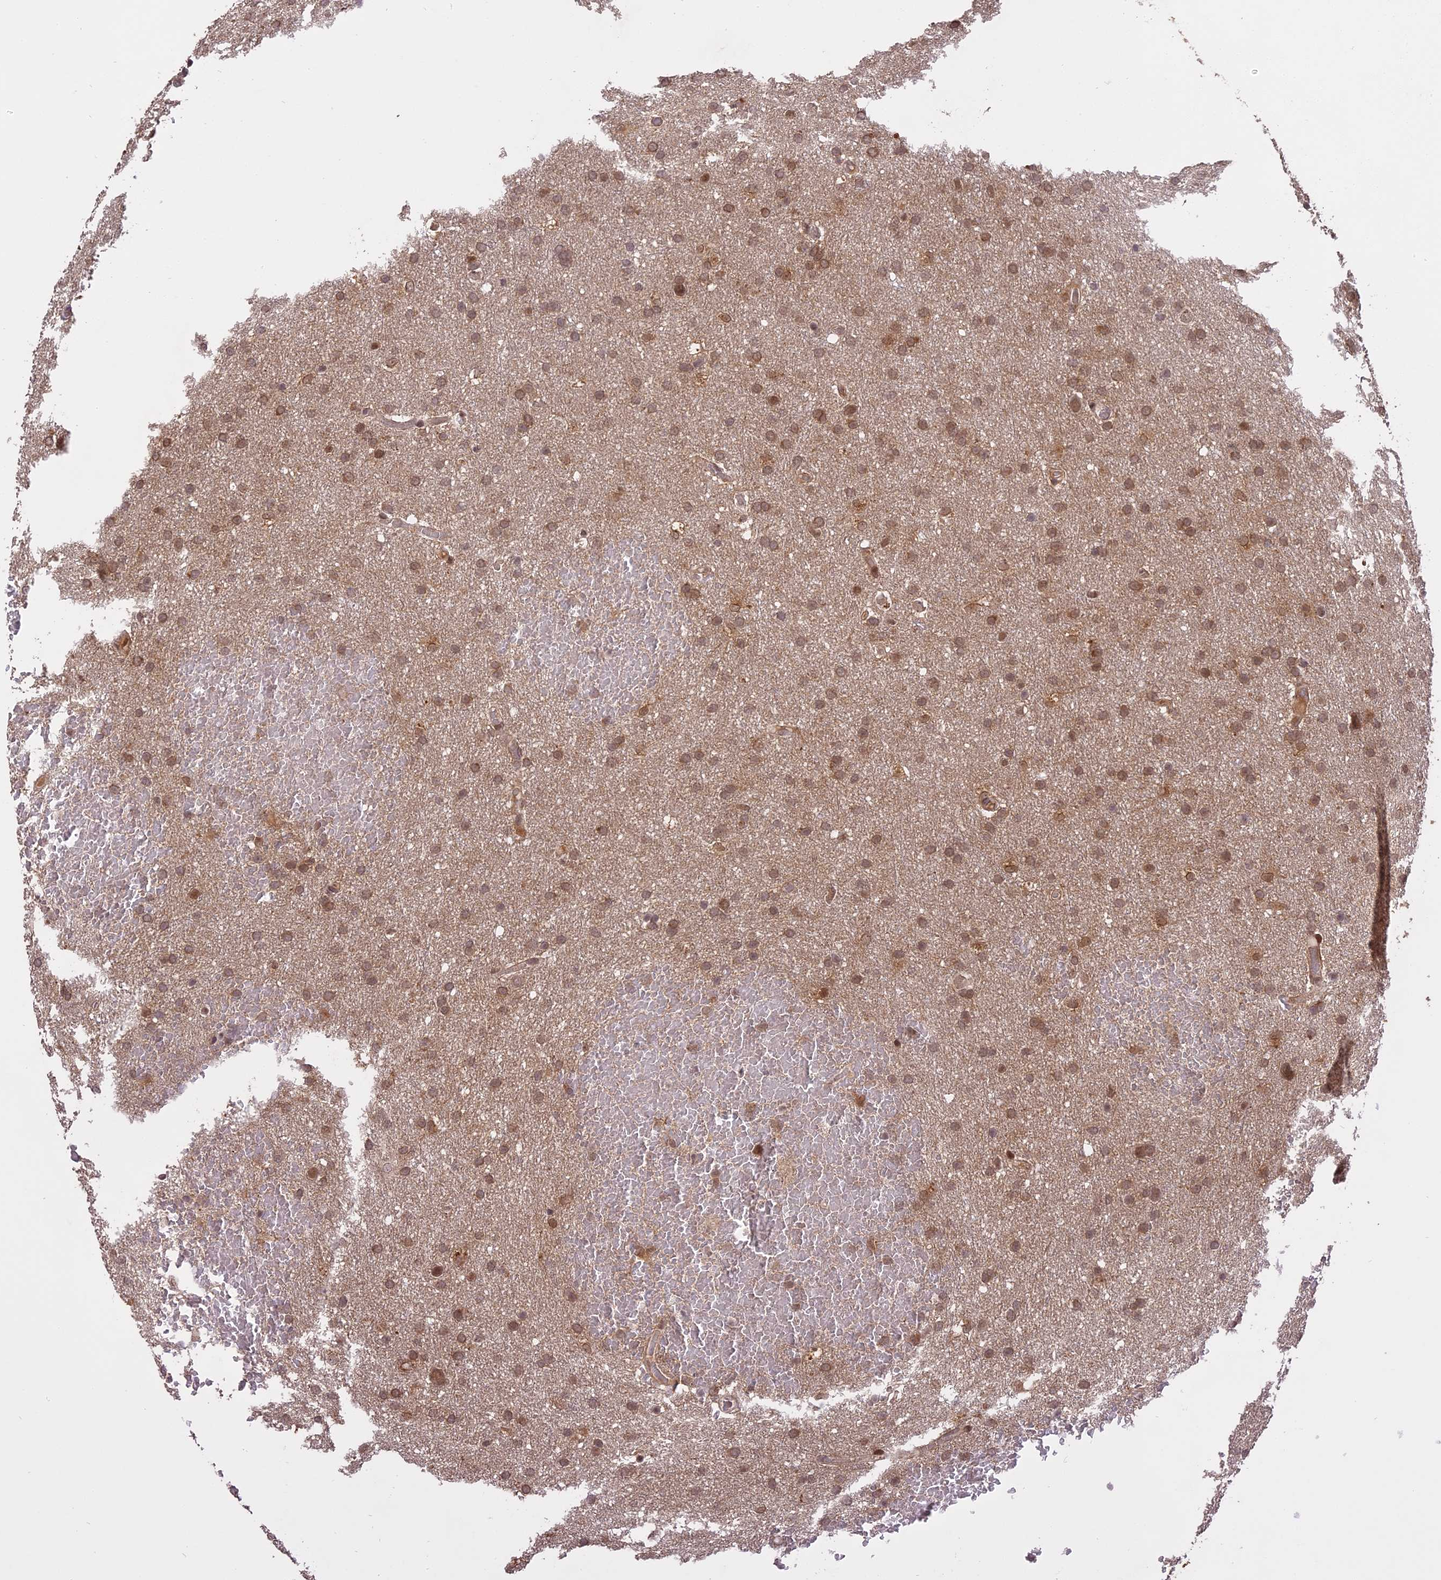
{"staining": {"intensity": "moderate", "quantity": ">75%", "location": "cytoplasmic/membranous,nuclear"}, "tissue": "glioma", "cell_type": "Tumor cells", "image_type": "cancer", "snomed": [{"axis": "morphology", "description": "Glioma, malignant, High grade"}, {"axis": "topography", "description": "Cerebral cortex"}], "caption": "This histopathology image exhibits malignant high-grade glioma stained with immunohistochemistry (IHC) to label a protein in brown. The cytoplasmic/membranous and nuclear of tumor cells show moderate positivity for the protein. Nuclei are counter-stained blue.", "gene": "PRELID2", "patient": {"sex": "female", "age": 36}}